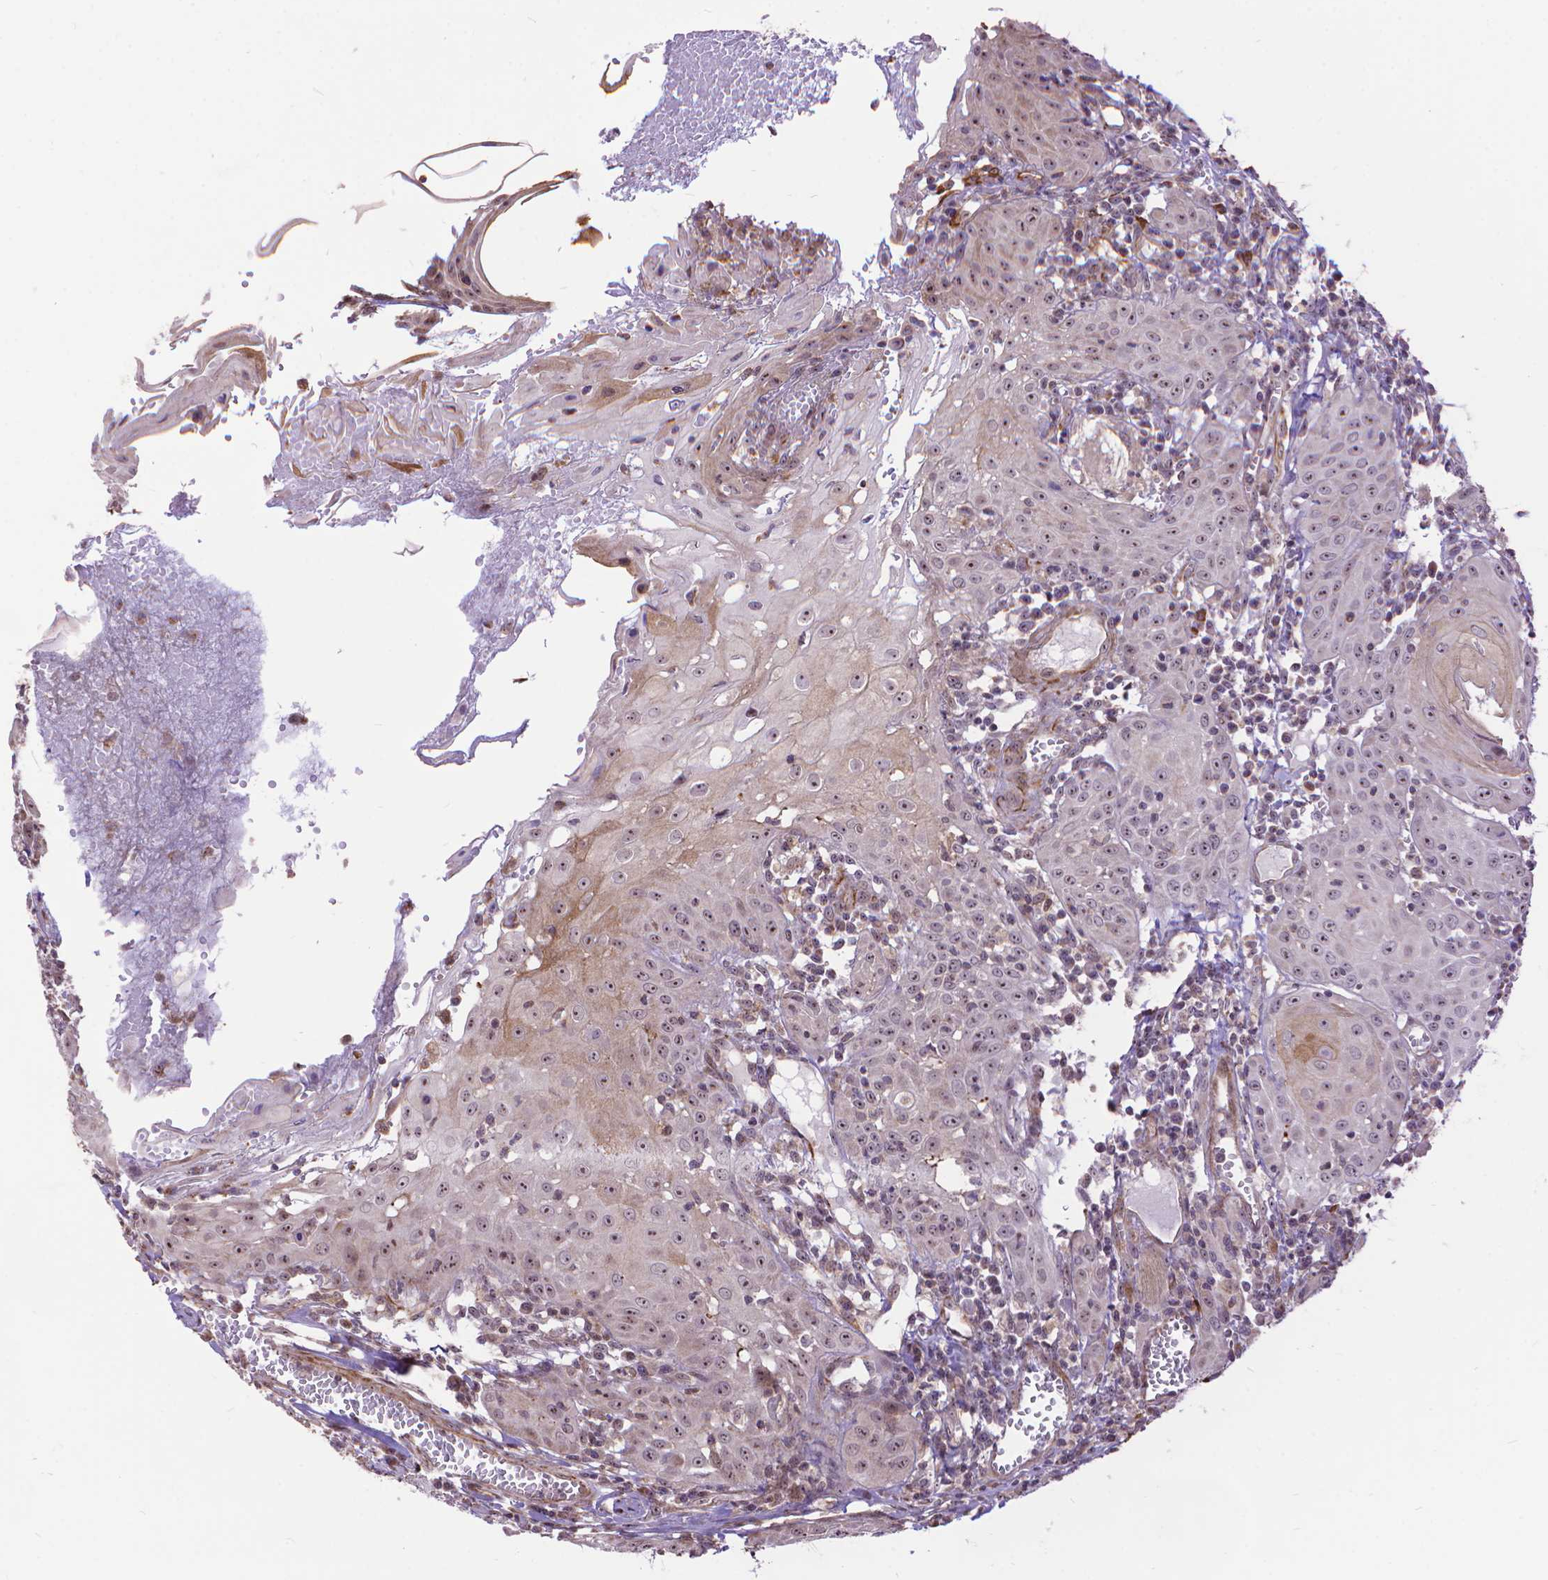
{"staining": {"intensity": "weak", "quantity": "25%-75%", "location": "nuclear"}, "tissue": "head and neck cancer", "cell_type": "Tumor cells", "image_type": "cancer", "snomed": [{"axis": "morphology", "description": "Squamous cell carcinoma, NOS"}, {"axis": "topography", "description": "Head-Neck"}], "caption": "Immunohistochemistry (DAB) staining of squamous cell carcinoma (head and neck) reveals weak nuclear protein positivity in approximately 25%-75% of tumor cells. The protein of interest is shown in brown color, while the nuclei are stained blue.", "gene": "TMEM135", "patient": {"sex": "female", "age": 80}}